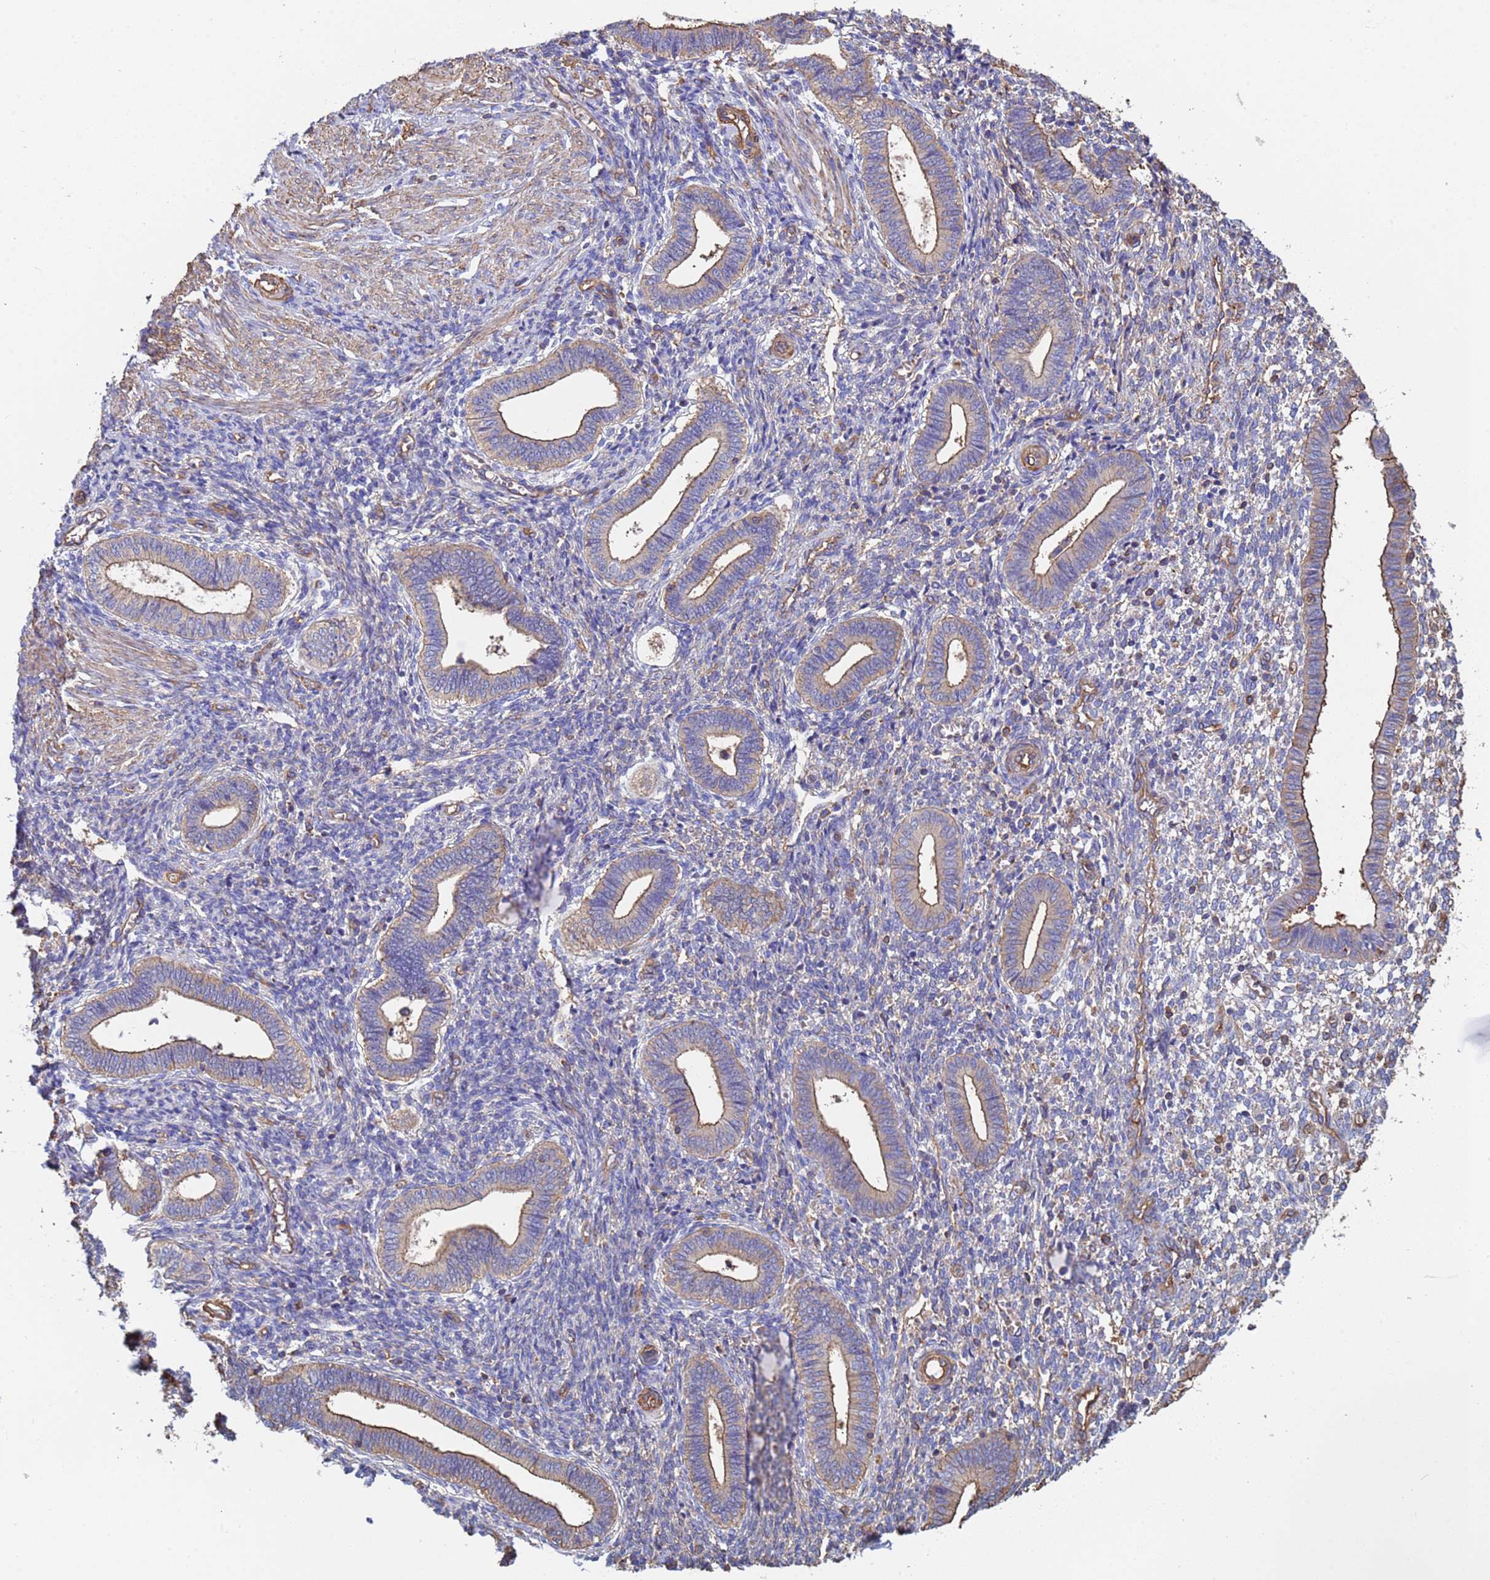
{"staining": {"intensity": "negative", "quantity": "none", "location": "none"}, "tissue": "endometrium", "cell_type": "Cells in endometrial stroma", "image_type": "normal", "snomed": [{"axis": "morphology", "description": "Normal tissue, NOS"}, {"axis": "topography", "description": "Endometrium"}], "caption": "Unremarkable endometrium was stained to show a protein in brown. There is no significant staining in cells in endometrial stroma. Nuclei are stained in blue.", "gene": "MYL12A", "patient": {"sex": "female", "age": 44}}